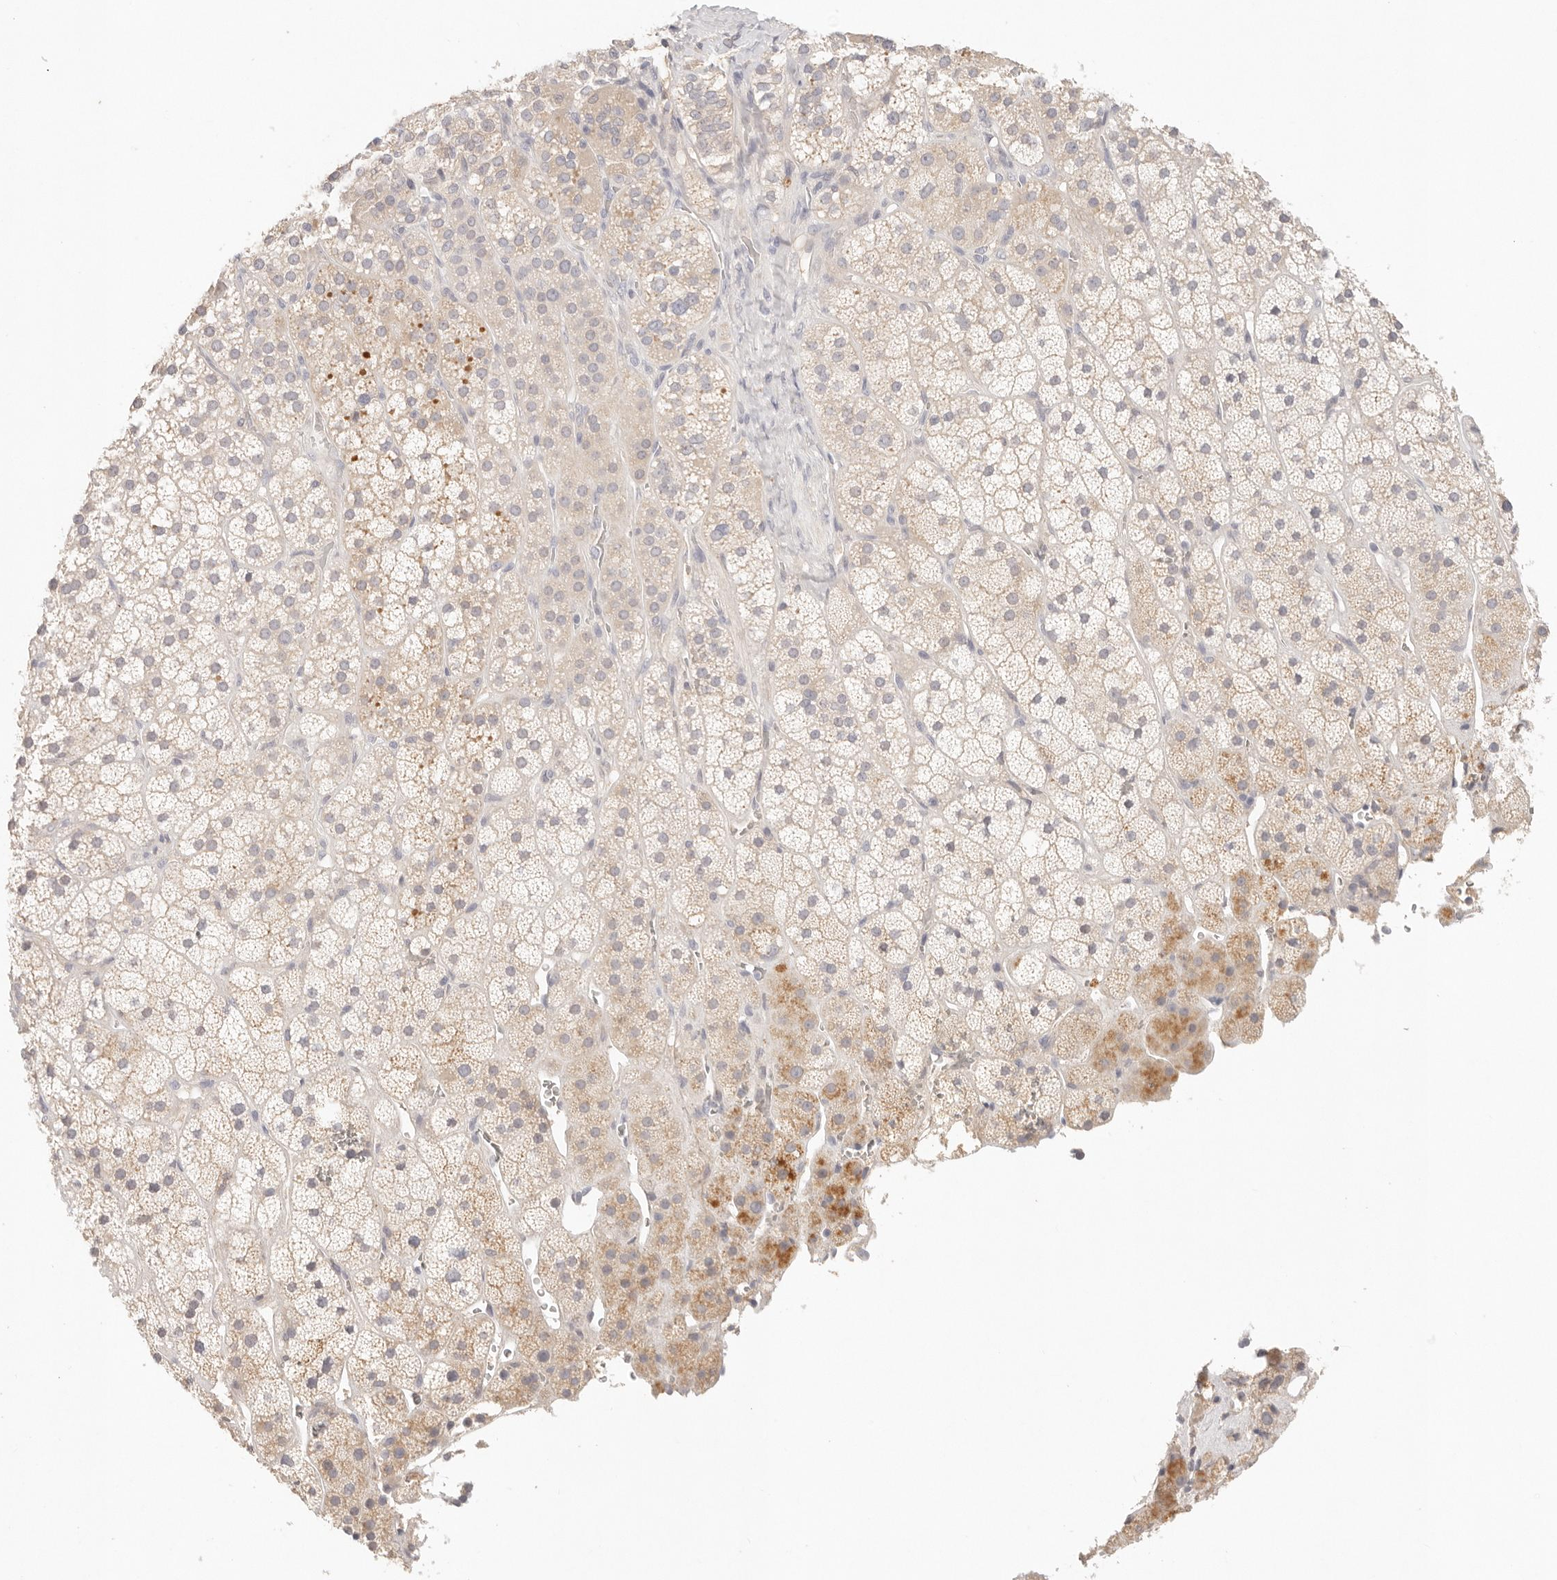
{"staining": {"intensity": "moderate", "quantity": "<25%", "location": "cytoplasmic/membranous"}, "tissue": "adrenal gland", "cell_type": "Glandular cells", "image_type": "normal", "snomed": [{"axis": "morphology", "description": "Normal tissue, NOS"}, {"axis": "topography", "description": "Adrenal gland"}], "caption": "DAB (3,3'-diaminobenzidine) immunohistochemical staining of benign human adrenal gland shows moderate cytoplasmic/membranous protein positivity in about <25% of glandular cells. (brown staining indicates protein expression, while blue staining denotes nuclei).", "gene": "SPHK1", "patient": {"sex": "male", "age": 57}}